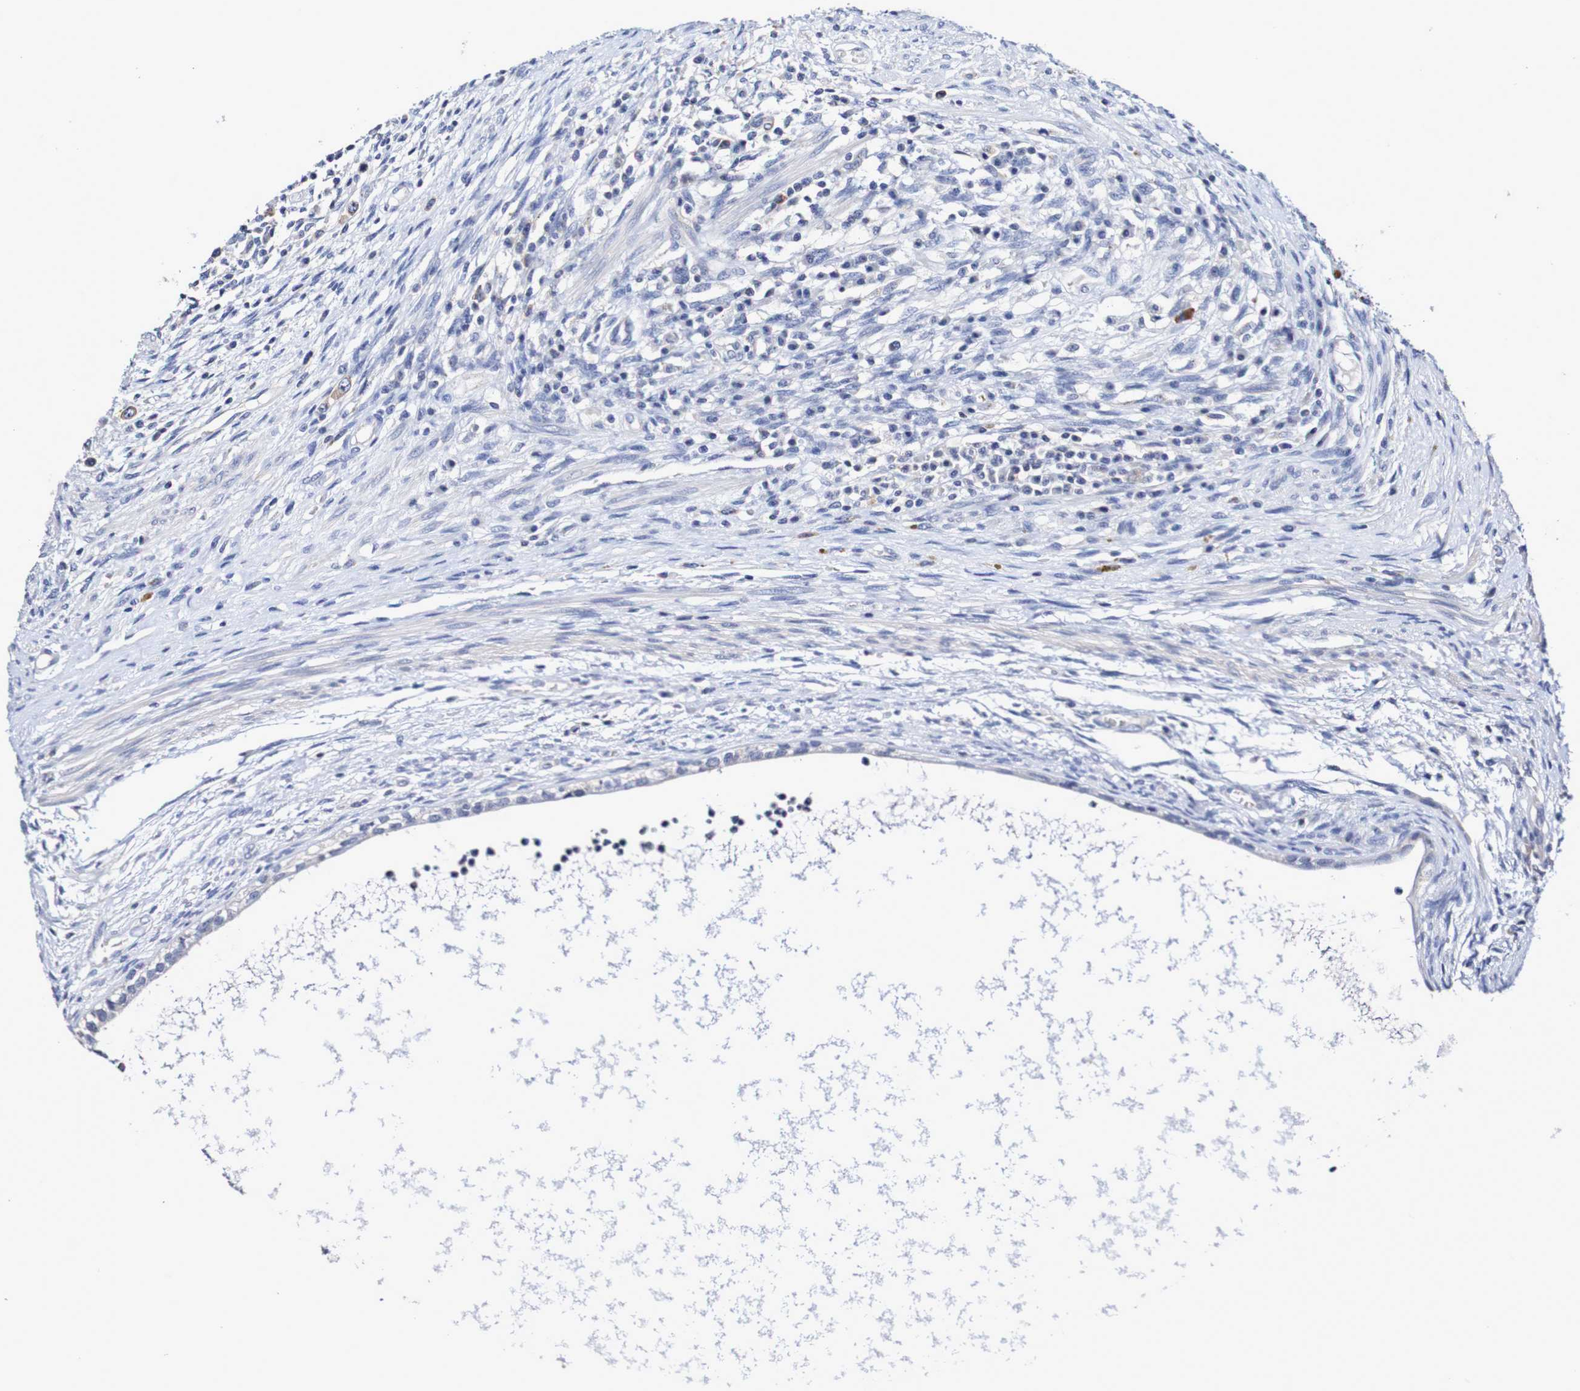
{"staining": {"intensity": "negative", "quantity": "none", "location": "none"}, "tissue": "testis cancer", "cell_type": "Tumor cells", "image_type": "cancer", "snomed": [{"axis": "morphology", "description": "Carcinoma, Embryonal, NOS"}, {"axis": "topography", "description": "Testis"}], "caption": "Immunohistochemistry (IHC) histopathology image of neoplastic tissue: testis embryonal carcinoma stained with DAB (3,3'-diaminobenzidine) shows no significant protein staining in tumor cells.", "gene": "ACVR1C", "patient": {"sex": "male", "age": 26}}